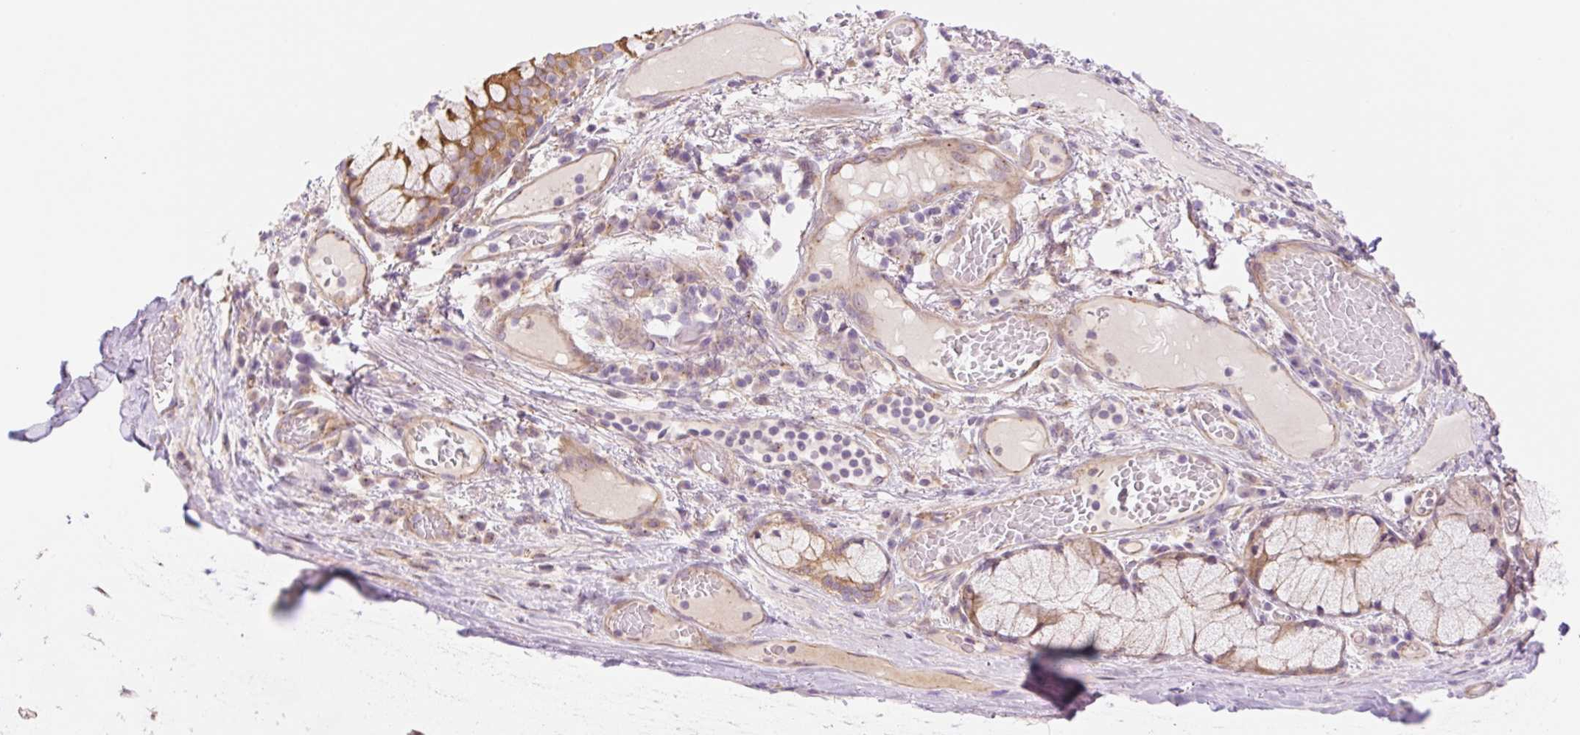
{"staining": {"intensity": "negative", "quantity": "none", "location": "none"}, "tissue": "adipose tissue", "cell_type": "Adipocytes", "image_type": "normal", "snomed": [{"axis": "morphology", "description": "Normal tissue, NOS"}, {"axis": "topography", "description": "Cartilage tissue"}, {"axis": "topography", "description": "Bronchus"}], "caption": "A high-resolution histopathology image shows immunohistochemistry (IHC) staining of benign adipose tissue, which displays no significant staining in adipocytes.", "gene": "NLRP5", "patient": {"sex": "male", "age": 56}}